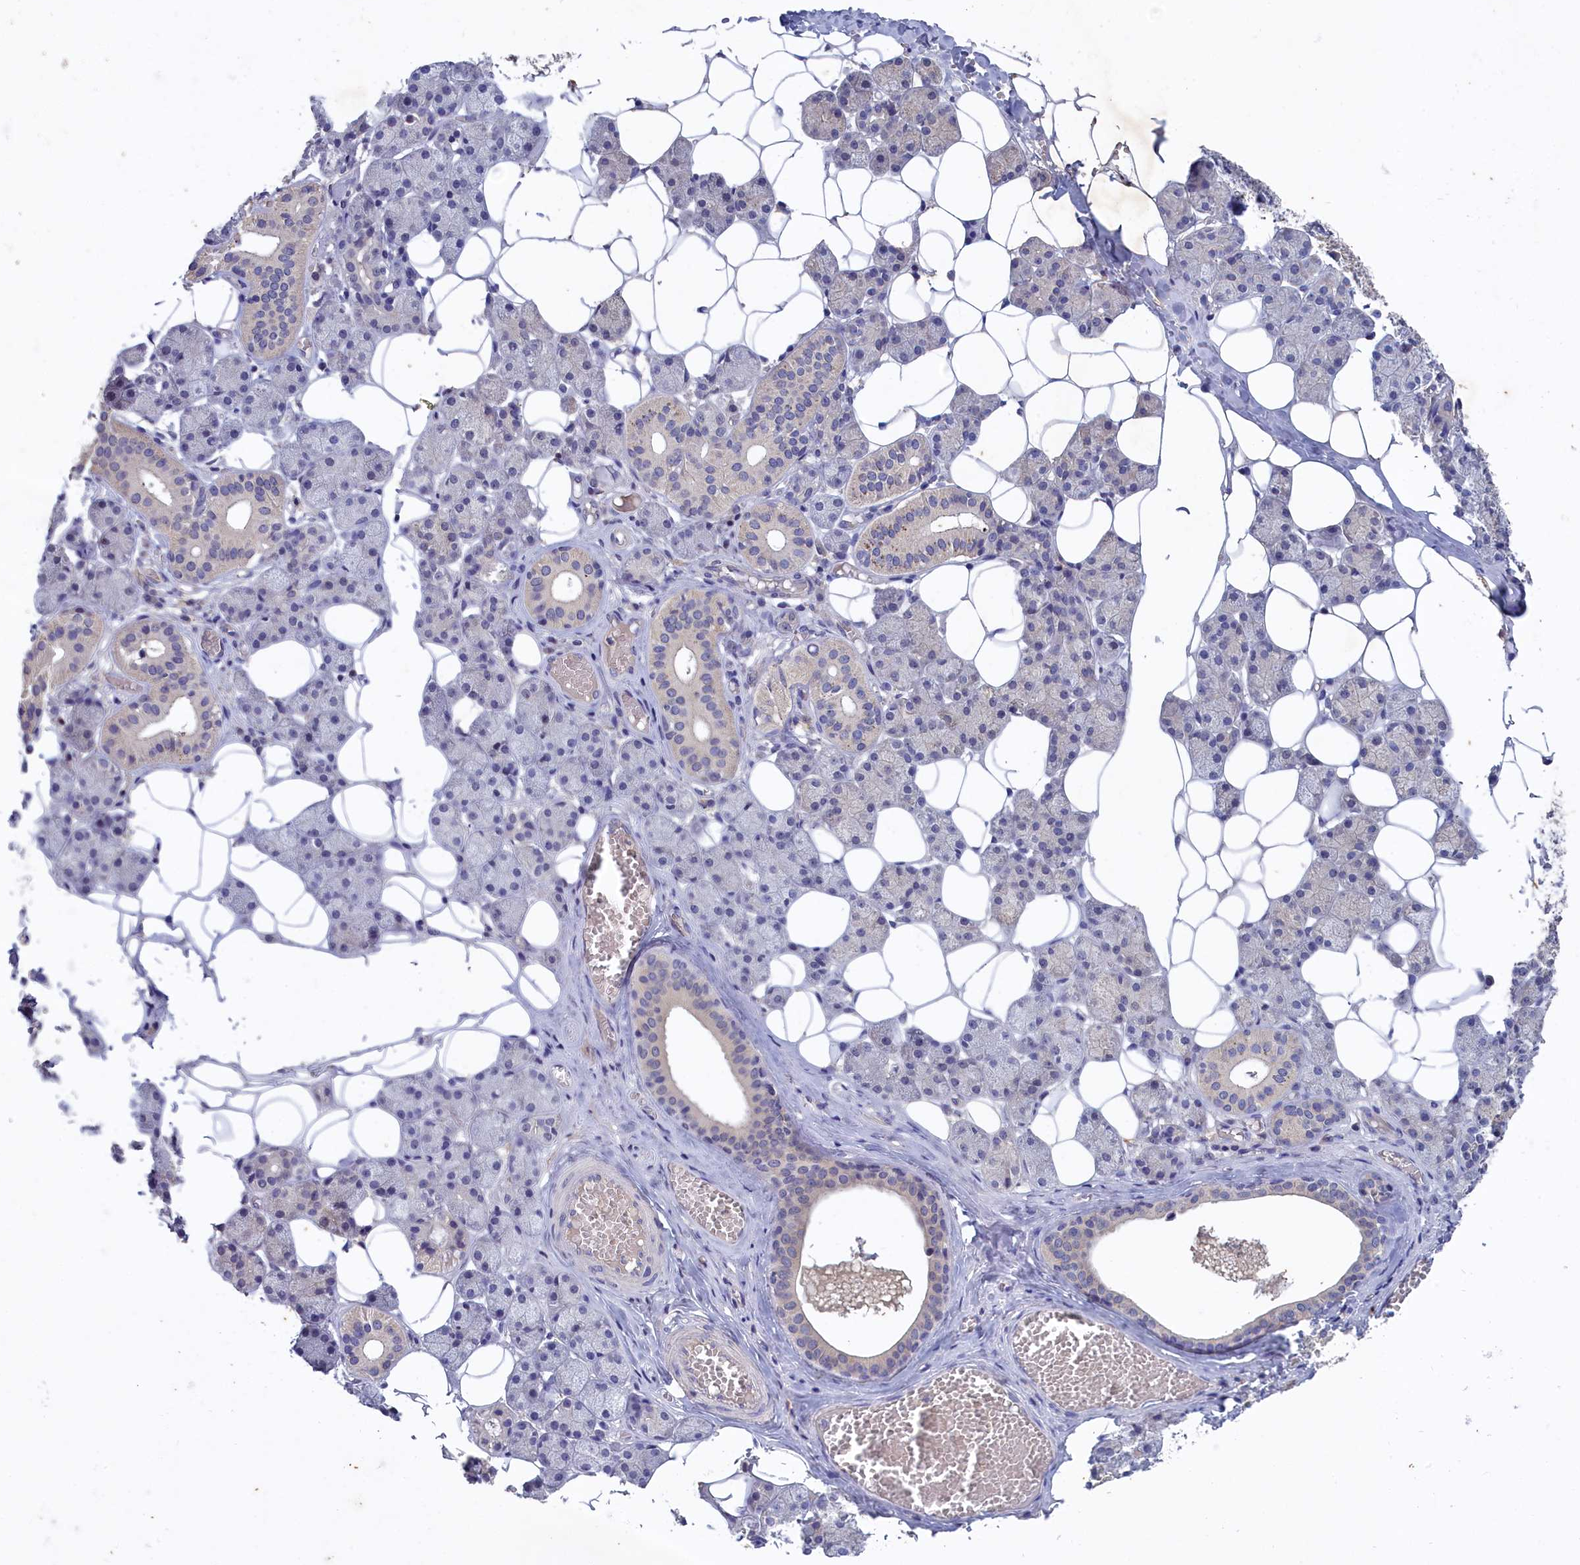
{"staining": {"intensity": "negative", "quantity": "none", "location": "none"}, "tissue": "salivary gland", "cell_type": "Glandular cells", "image_type": "normal", "snomed": [{"axis": "morphology", "description": "Normal tissue, NOS"}, {"axis": "topography", "description": "Salivary gland"}], "caption": "This is a image of immunohistochemistry (IHC) staining of normal salivary gland, which shows no positivity in glandular cells.", "gene": "CELF5", "patient": {"sex": "female", "age": 33}}